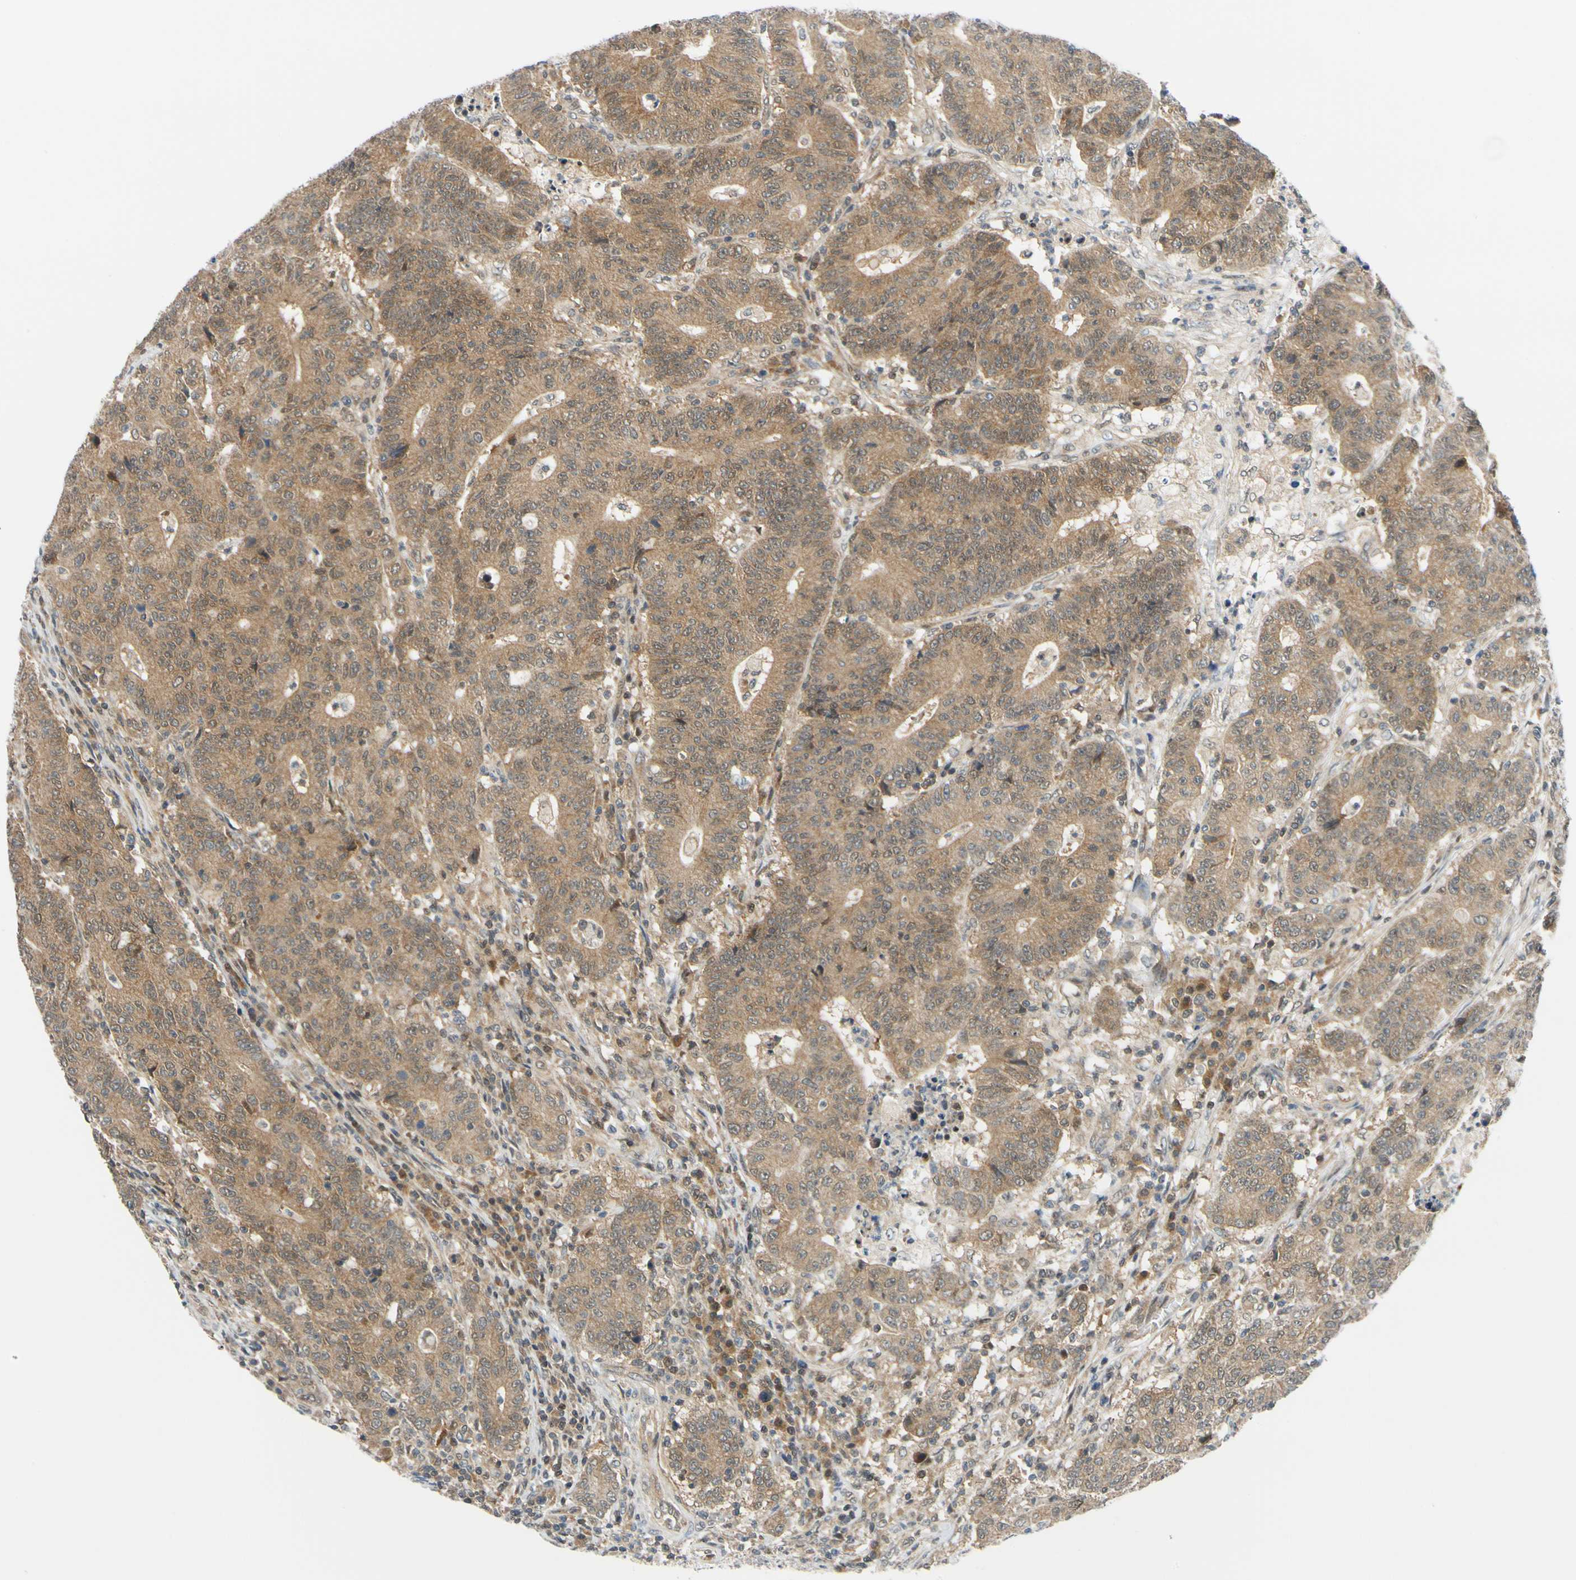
{"staining": {"intensity": "moderate", "quantity": ">75%", "location": "cytoplasmic/membranous"}, "tissue": "colorectal cancer", "cell_type": "Tumor cells", "image_type": "cancer", "snomed": [{"axis": "morphology", "description": "Normal tissue, NOS"}, {"axis": "morphology", "description": "Adenocarcinoma, NOS"}, {"axis": "topography", "description": "Colon"}], "caption": "The photomicrograph reveals staining of colorectal cancer (adenocarcinoma), revealing moderate cytoplasmic/membranous protein expression (brown color) within tumor cells.", "gene": "MAPK9", "patient": {"sex": "female", "age": 75}}